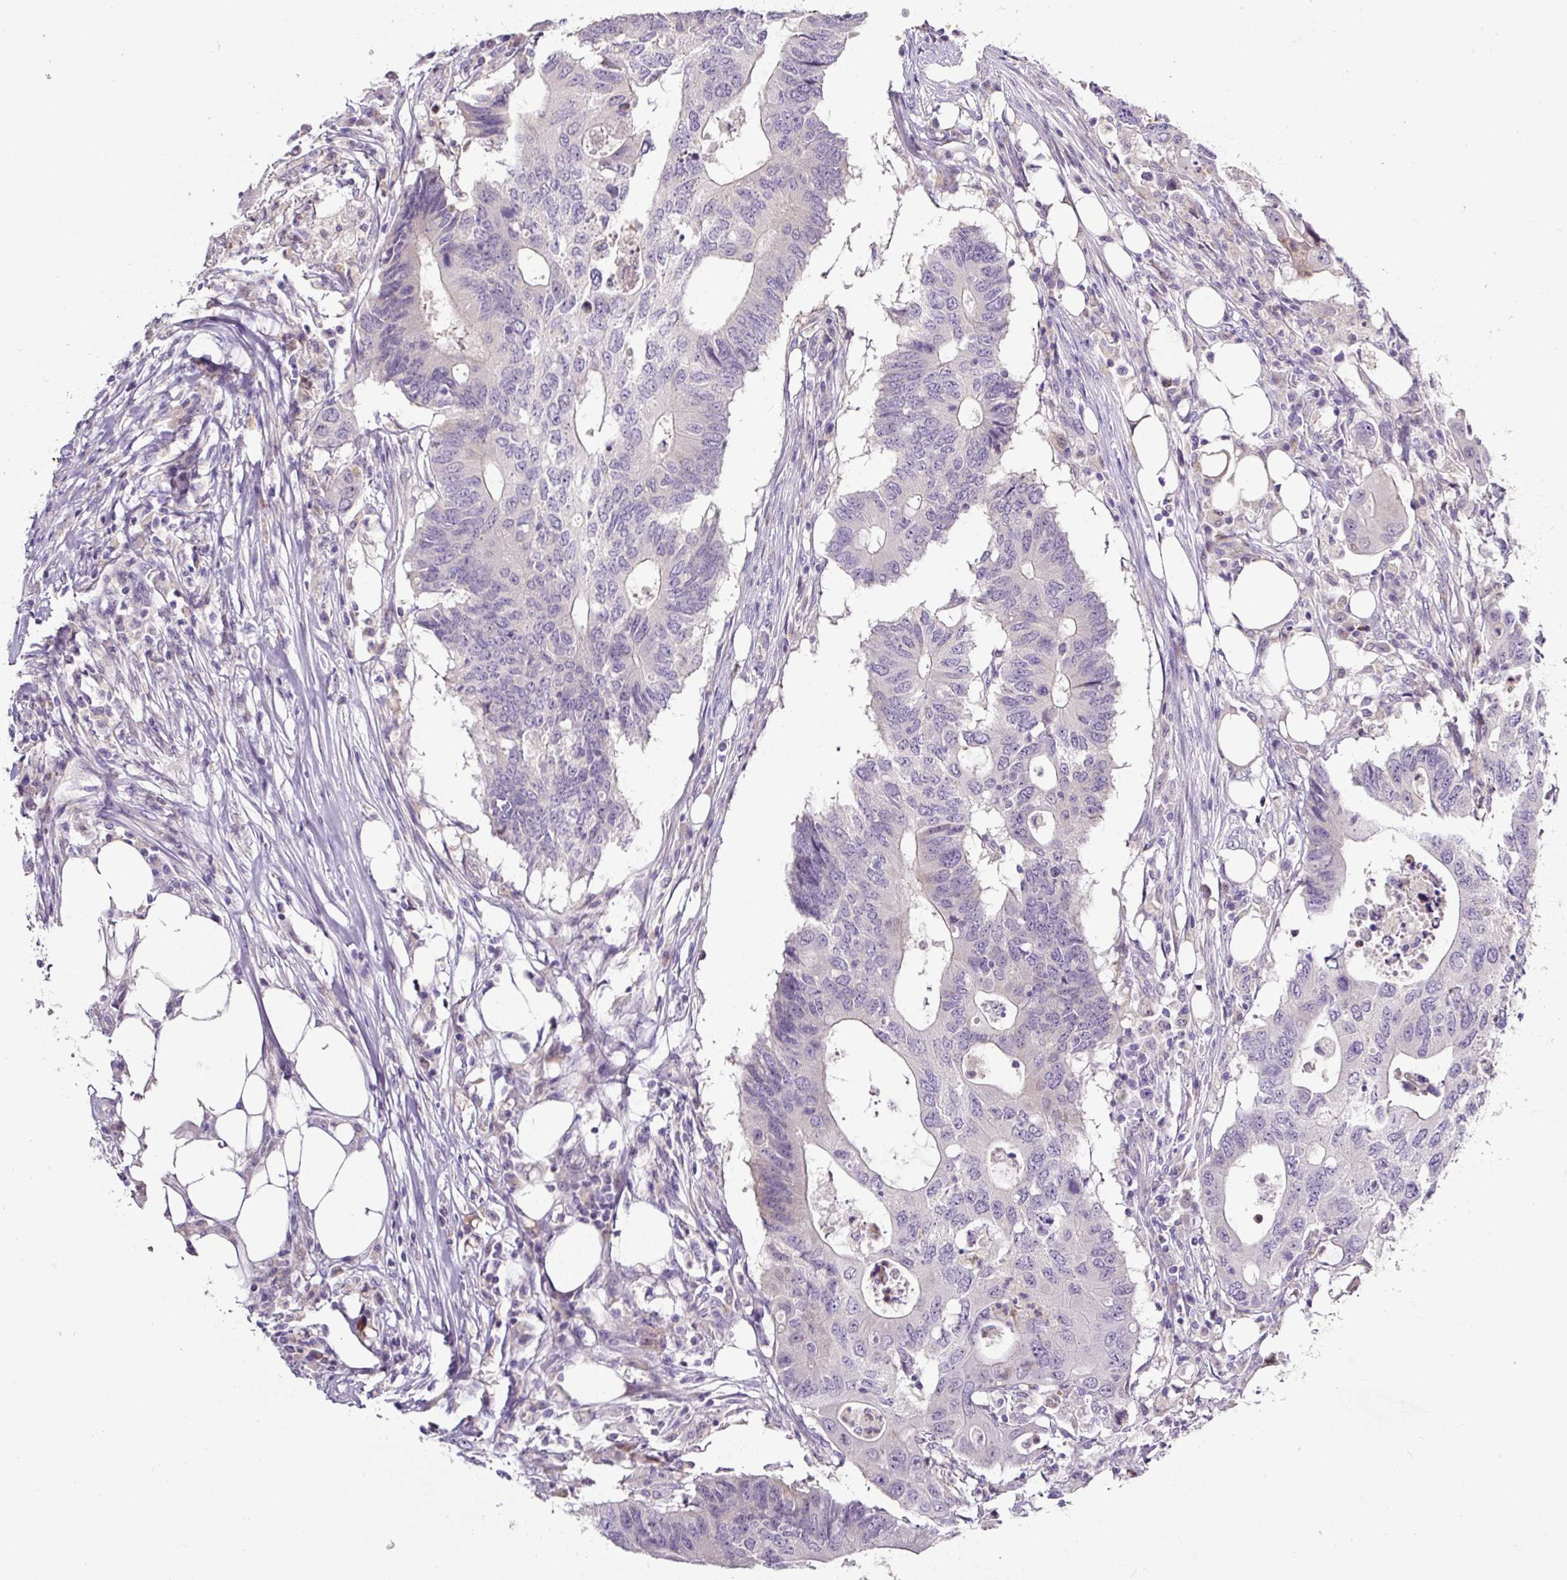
{"staining": {"intensity": "negative", "quantity": "none", "location": "none"}, "tissue": "colorectal cancer", "cell_type": "Tumor cells", "image_type": "cancer", "snomed": [{"axis": "morphology", "description": "Adenocarcinoma, NOS"}, {"axis": "topography", "description": "Colon"}], "caption": "Protein analysis of colorectal cancer shows no significant staining in tumor cells.", "gene": "HPS4", "patient": {"sex": "male", "age": 71}}